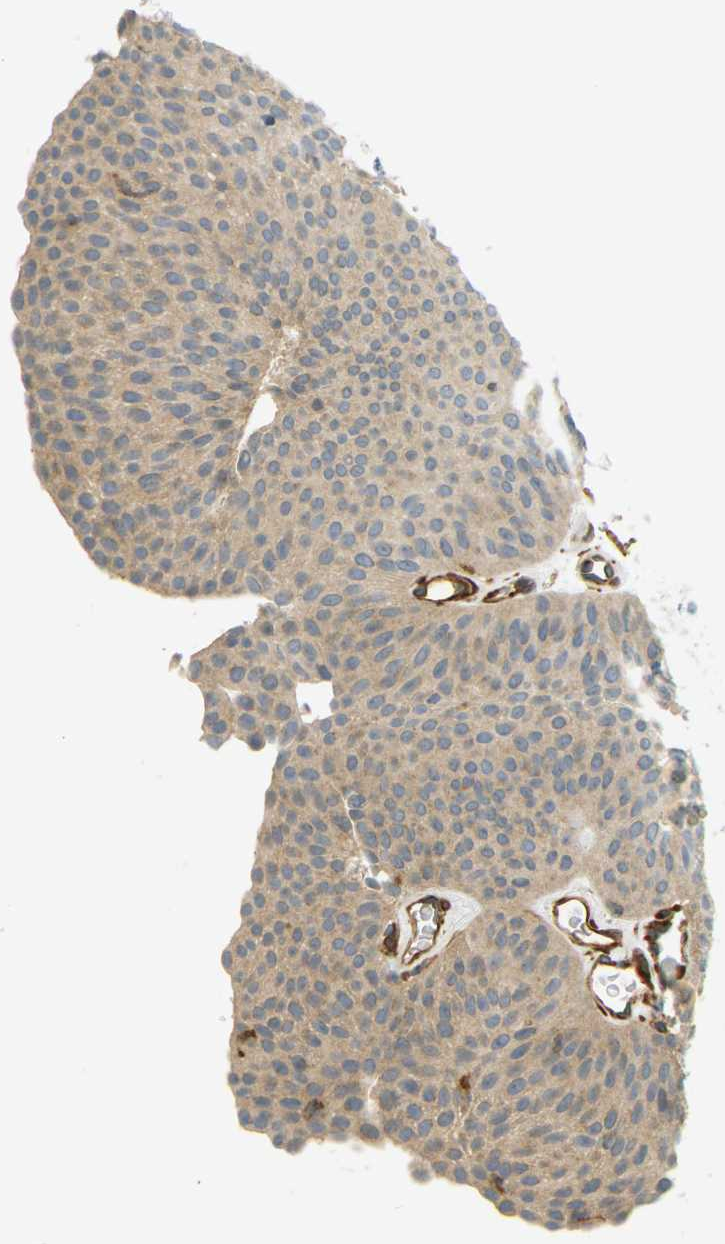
{"staining": {"intensity": "weak", "quantity": ">75%", "location": "cytoplasmic/membranous"}, "tissue": "urothelial cancer", "cell_type": "Tumor cells", "image_type": "cancer", "snomed": [{"axis": "morphology", "description": "Urothelial carcinoma, Low grade"}, {"axis": "topography", "description": "Urinary bladder"}], "caption": "Low-grade urothelial carcinoma stained with immunohistochemistry (IHC) shows weak cytoplasmic/membranous staining in approximately >75% of tumor cells.", "gene": "CYTH3", "patient": {"sex": "female", "age": 60}}